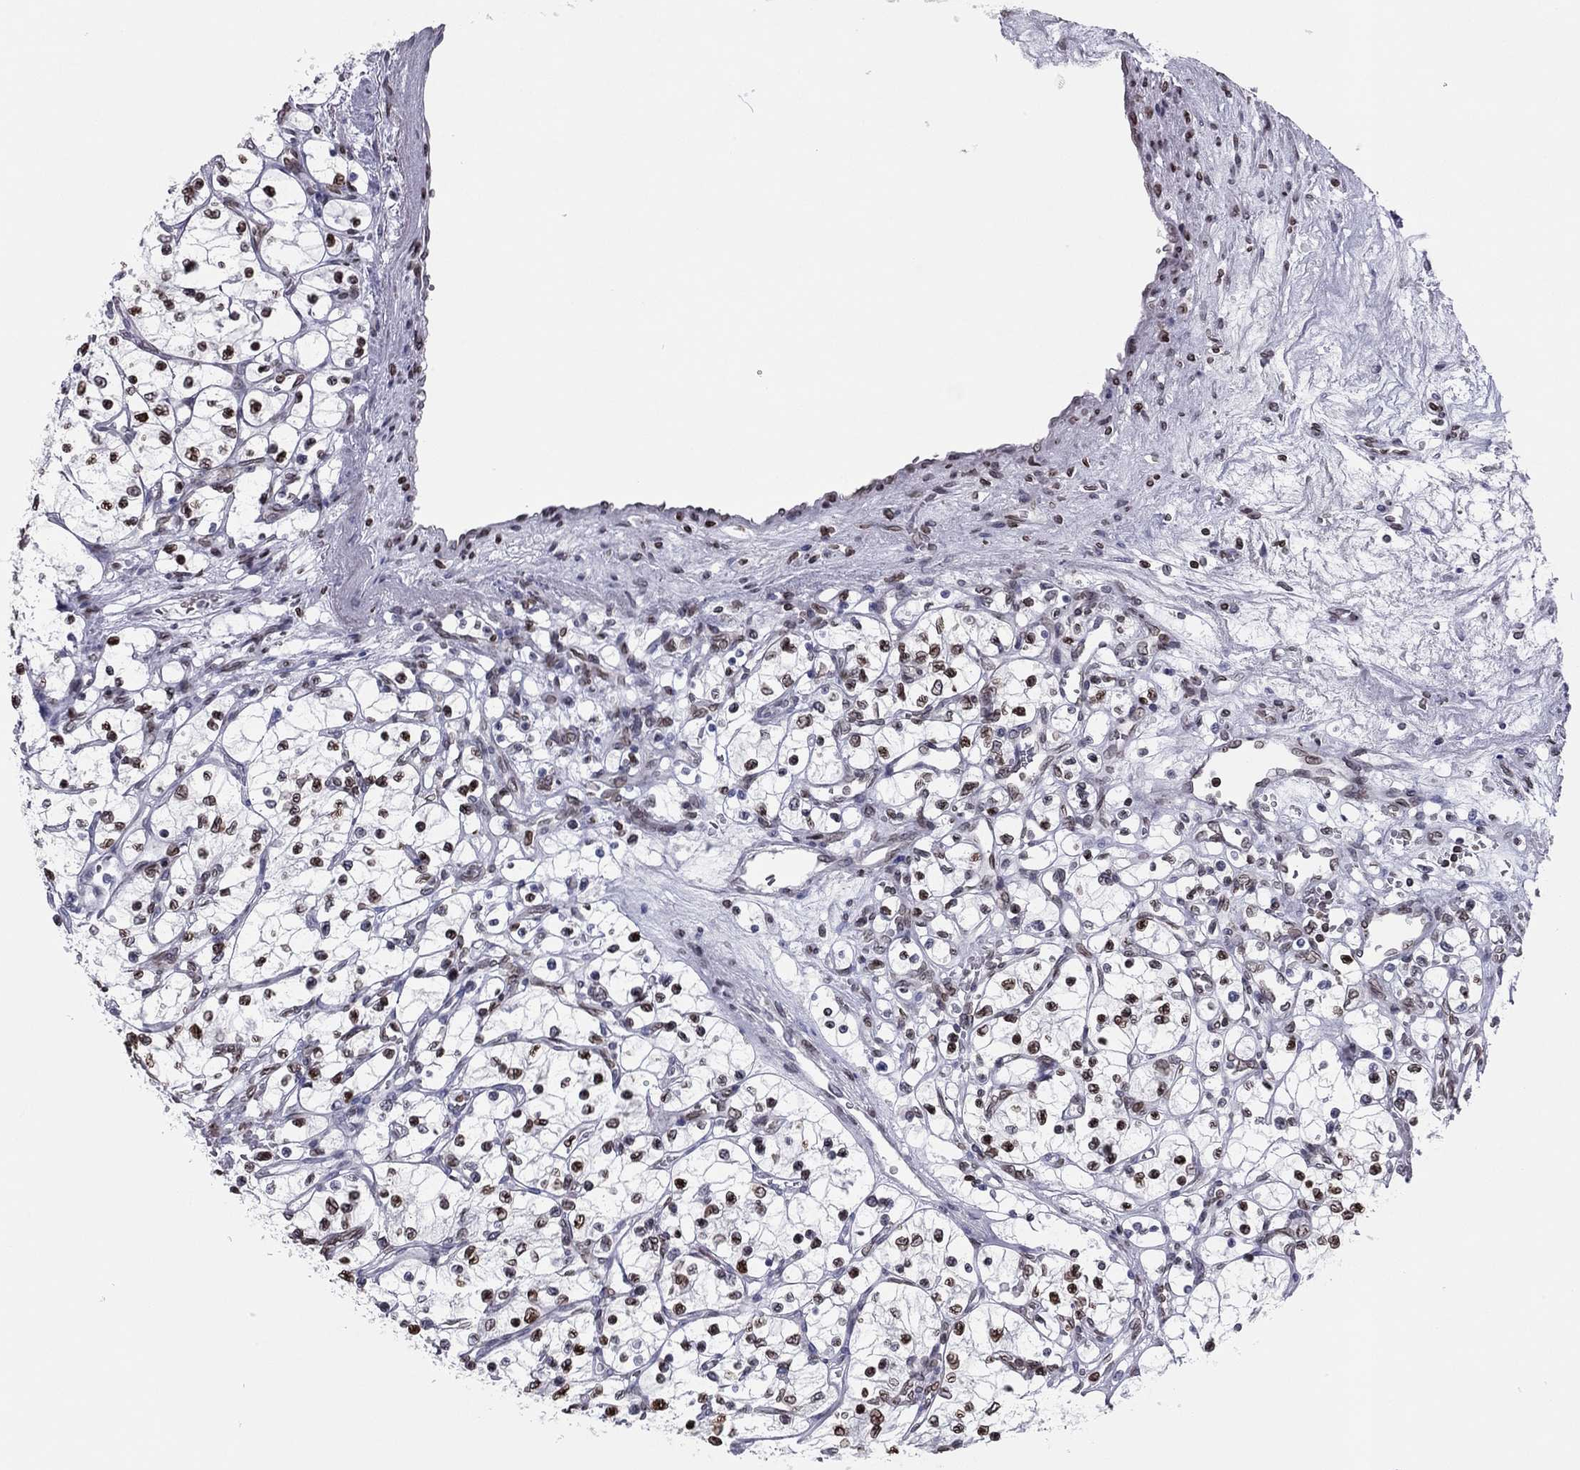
{"staining": {"intensity": "moderate", "quantity": "<25%", "location": "cytoplasmic/membranous,nuclear"}, "tissue": "renal cancer", "cell_type": "Tumor cells", "image_type": "cancer", "snomed": [{"axis": "morphology", "description": "Adenocarcinoma, NOS"}, {"axis": "topography", "description": "Kidney"}], "caption": "Human renal cancer (adenocarcinoma) stained with a brown dye demonstrates moderate cytoplasmic/membranous and nuclear positive expression in approximately <25% of tumor cells.", "gene": "ESPL1", "patient": {"sex": "female", "age": 69}}